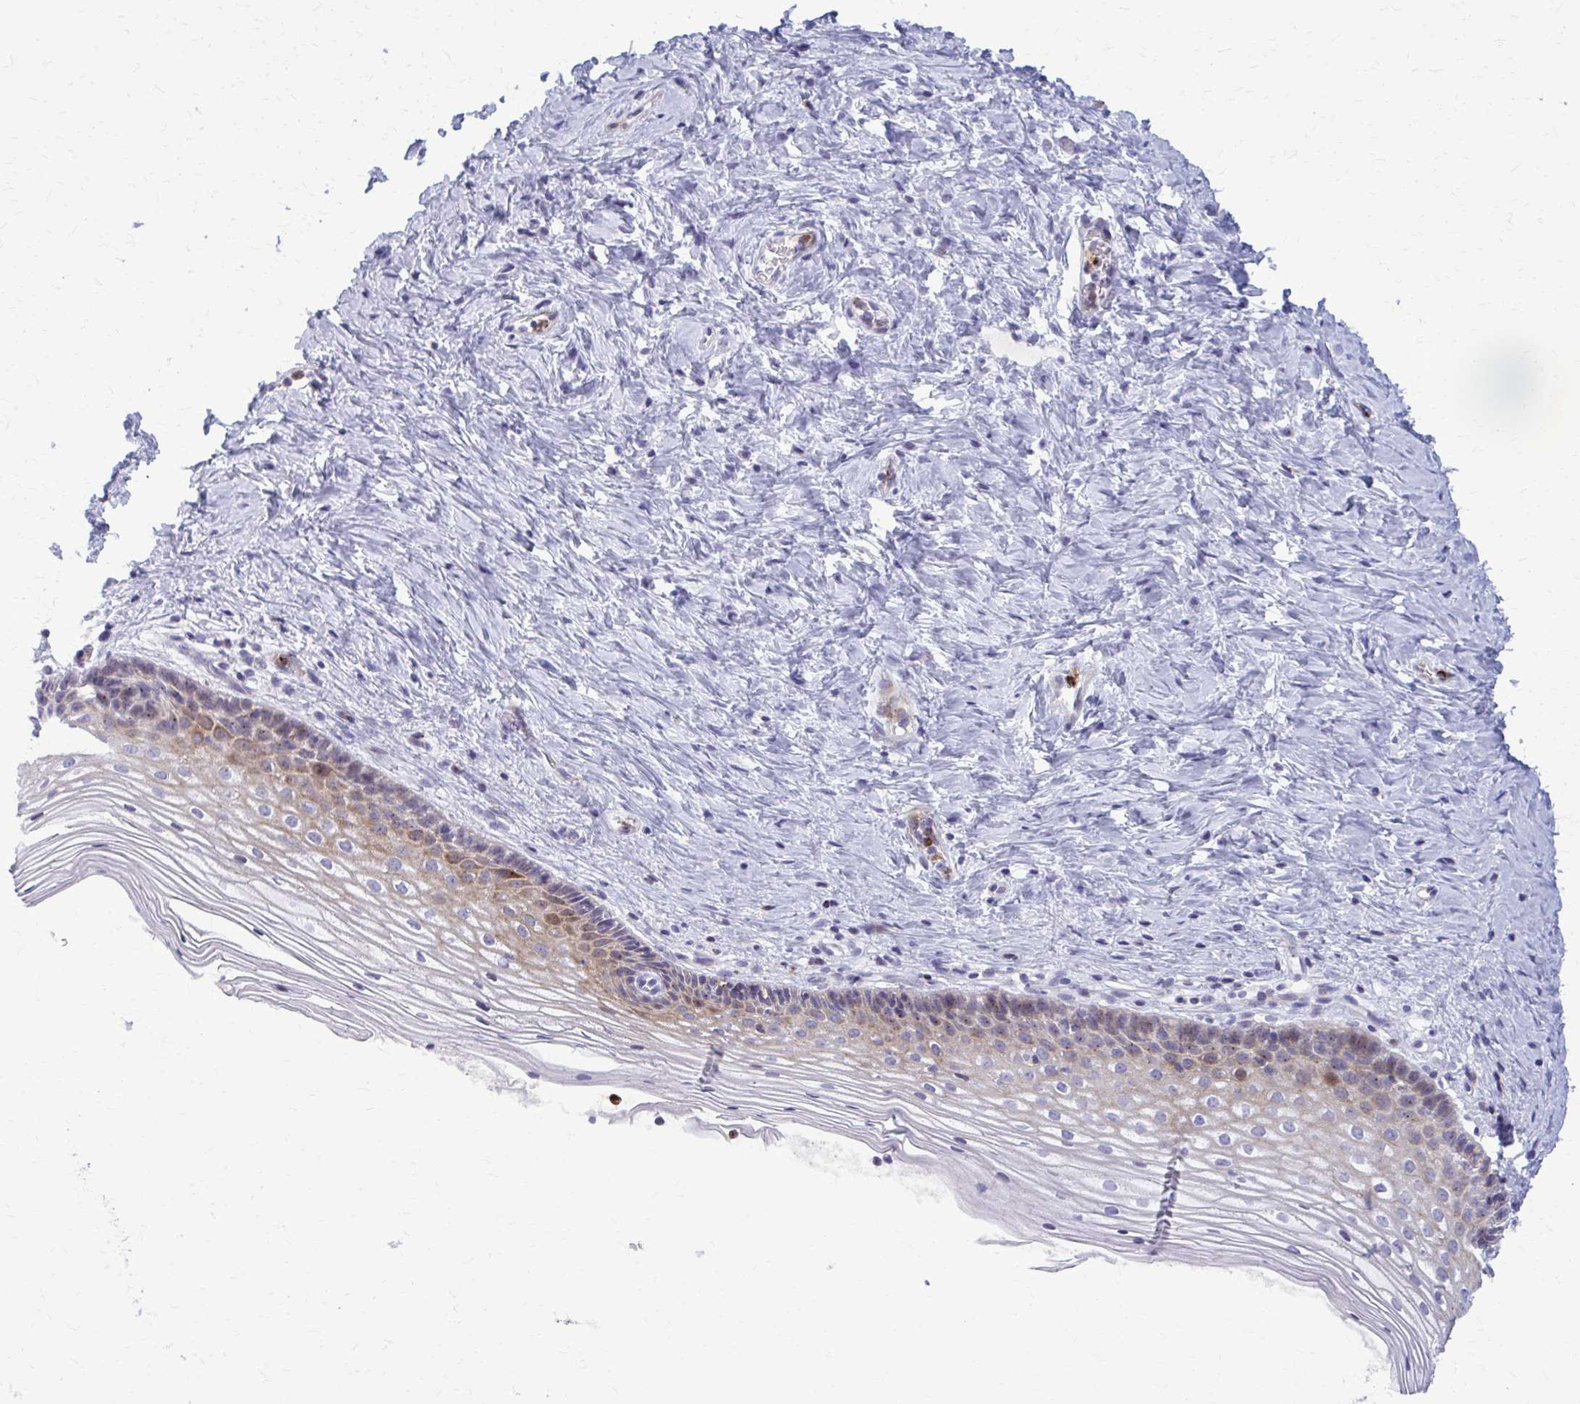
{"staining": {"intensity": "moderate", "quantity": "<25%", "location": "cytoplasmic/membranous"}, "tissue": "vagina", "cell_type": "Squamous epithelial cells", "image_type": "normal", "snomed": [{"axis": "morphology", "description": "Normal tissue, NOS"}, {"axis": "topography", "description": "Vagina"}], "caption": "A brown stain highlights moderate cytoplasmic/membranous expression of a protein in squamous epithelial cells of unremarkable human vagina. The staining was performed using DAB to visualize the protein expression in brown, while the nuclei were stained in blue with hematoxylin (Magnification: 20x).", "gene": "PEDS1", "patient": {"sex": "female", "age": 45}}